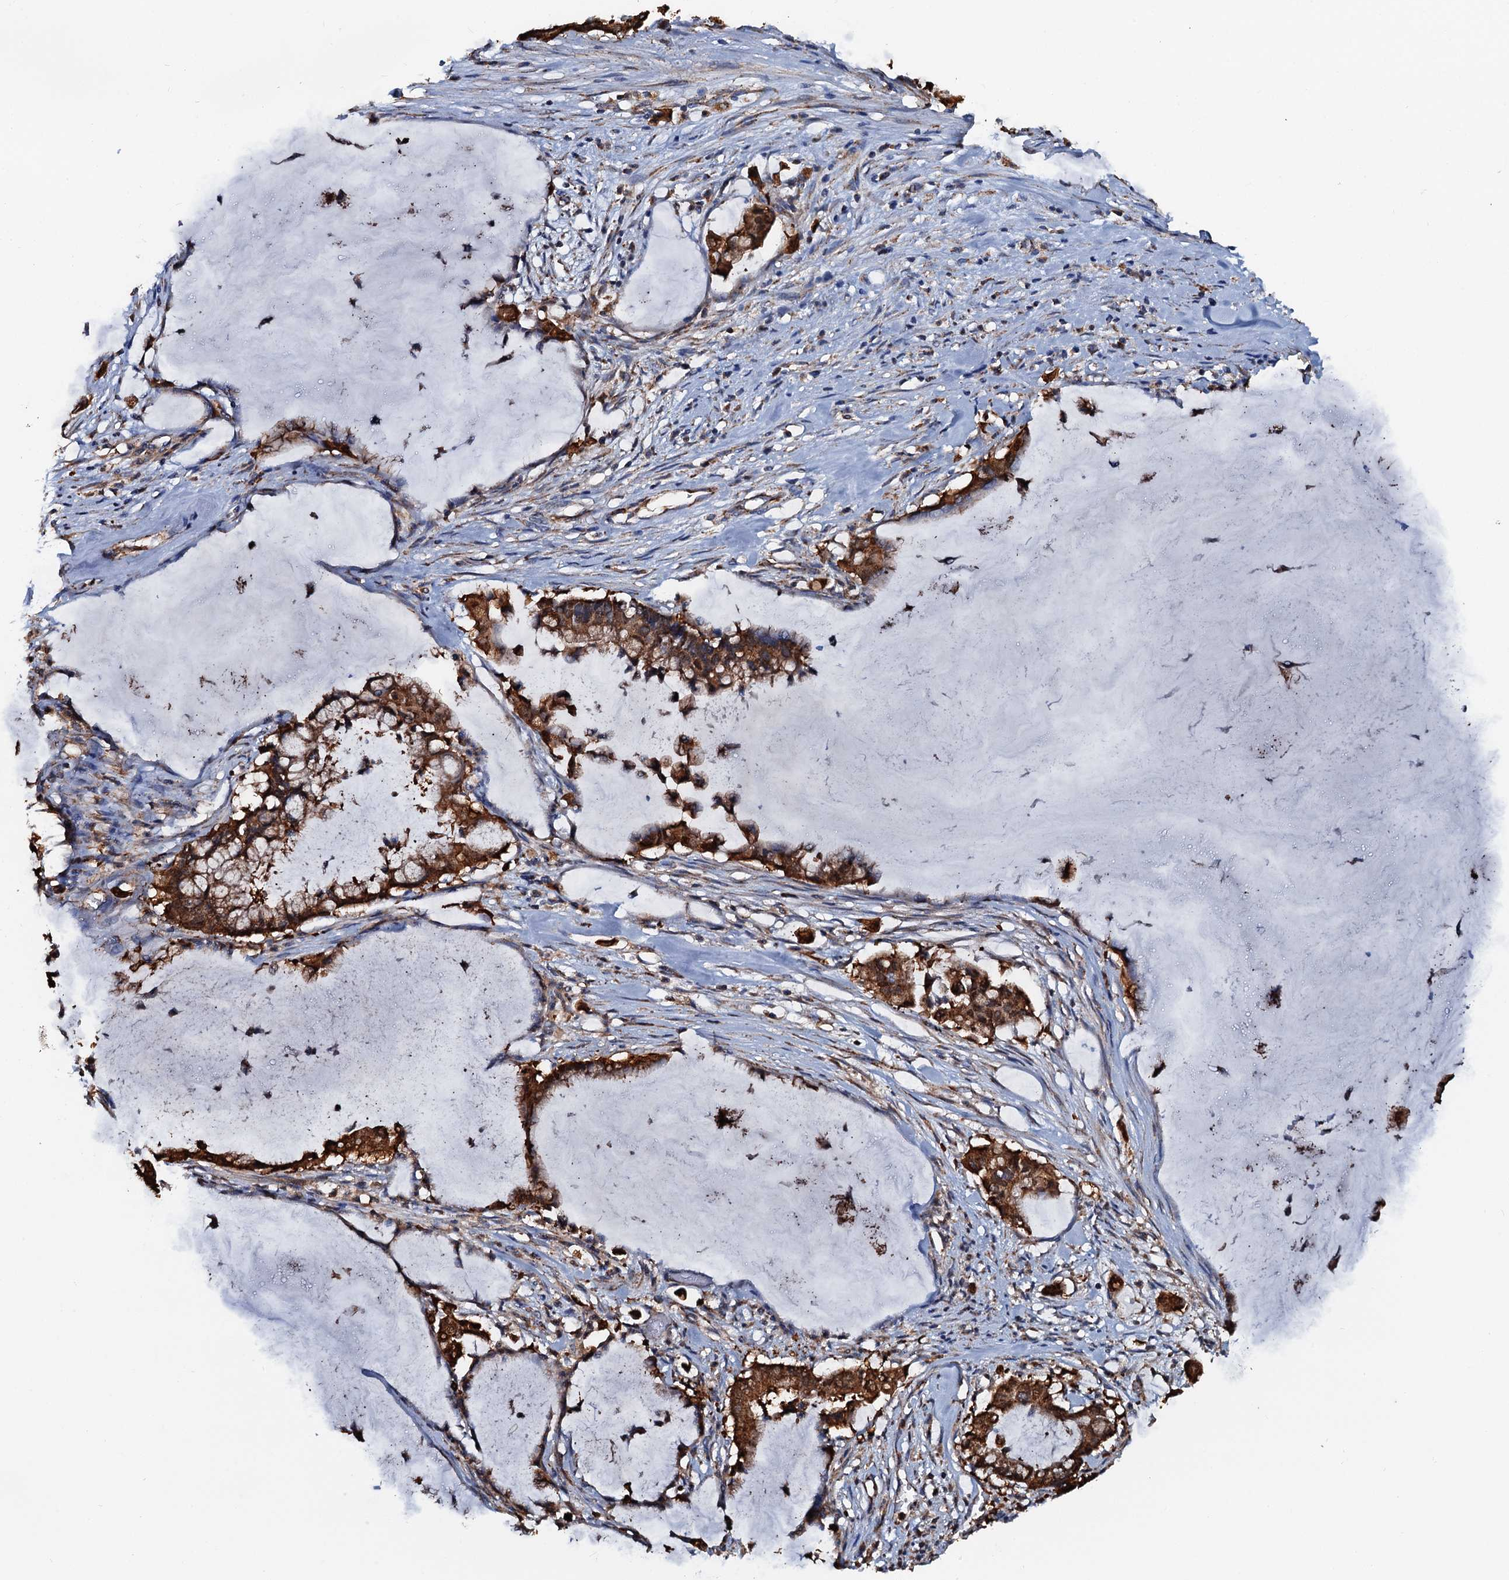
{"staining": {"intensity": "strong", "quantity": ">75%", "location": "cytoplasmic/membranous"}, "tissue": "pancreatic cancer", "cell_type": "Tumor cells", "image_type": "cancer", "snomed": [{"axis": "morphology", "description": "Adenocarcinoma, NOS"}, {"axis": "topography", "description": "Pancreas"}], "caption": "There is high levels of strong cytoplasmic/membranous staining in tumor cells of pancreatic adenocarcinoma, as demonstrated by immunohistochemical staining (brown color).", "gene": "AAGAB", "patient": {"sex": "male", "age": 41}}